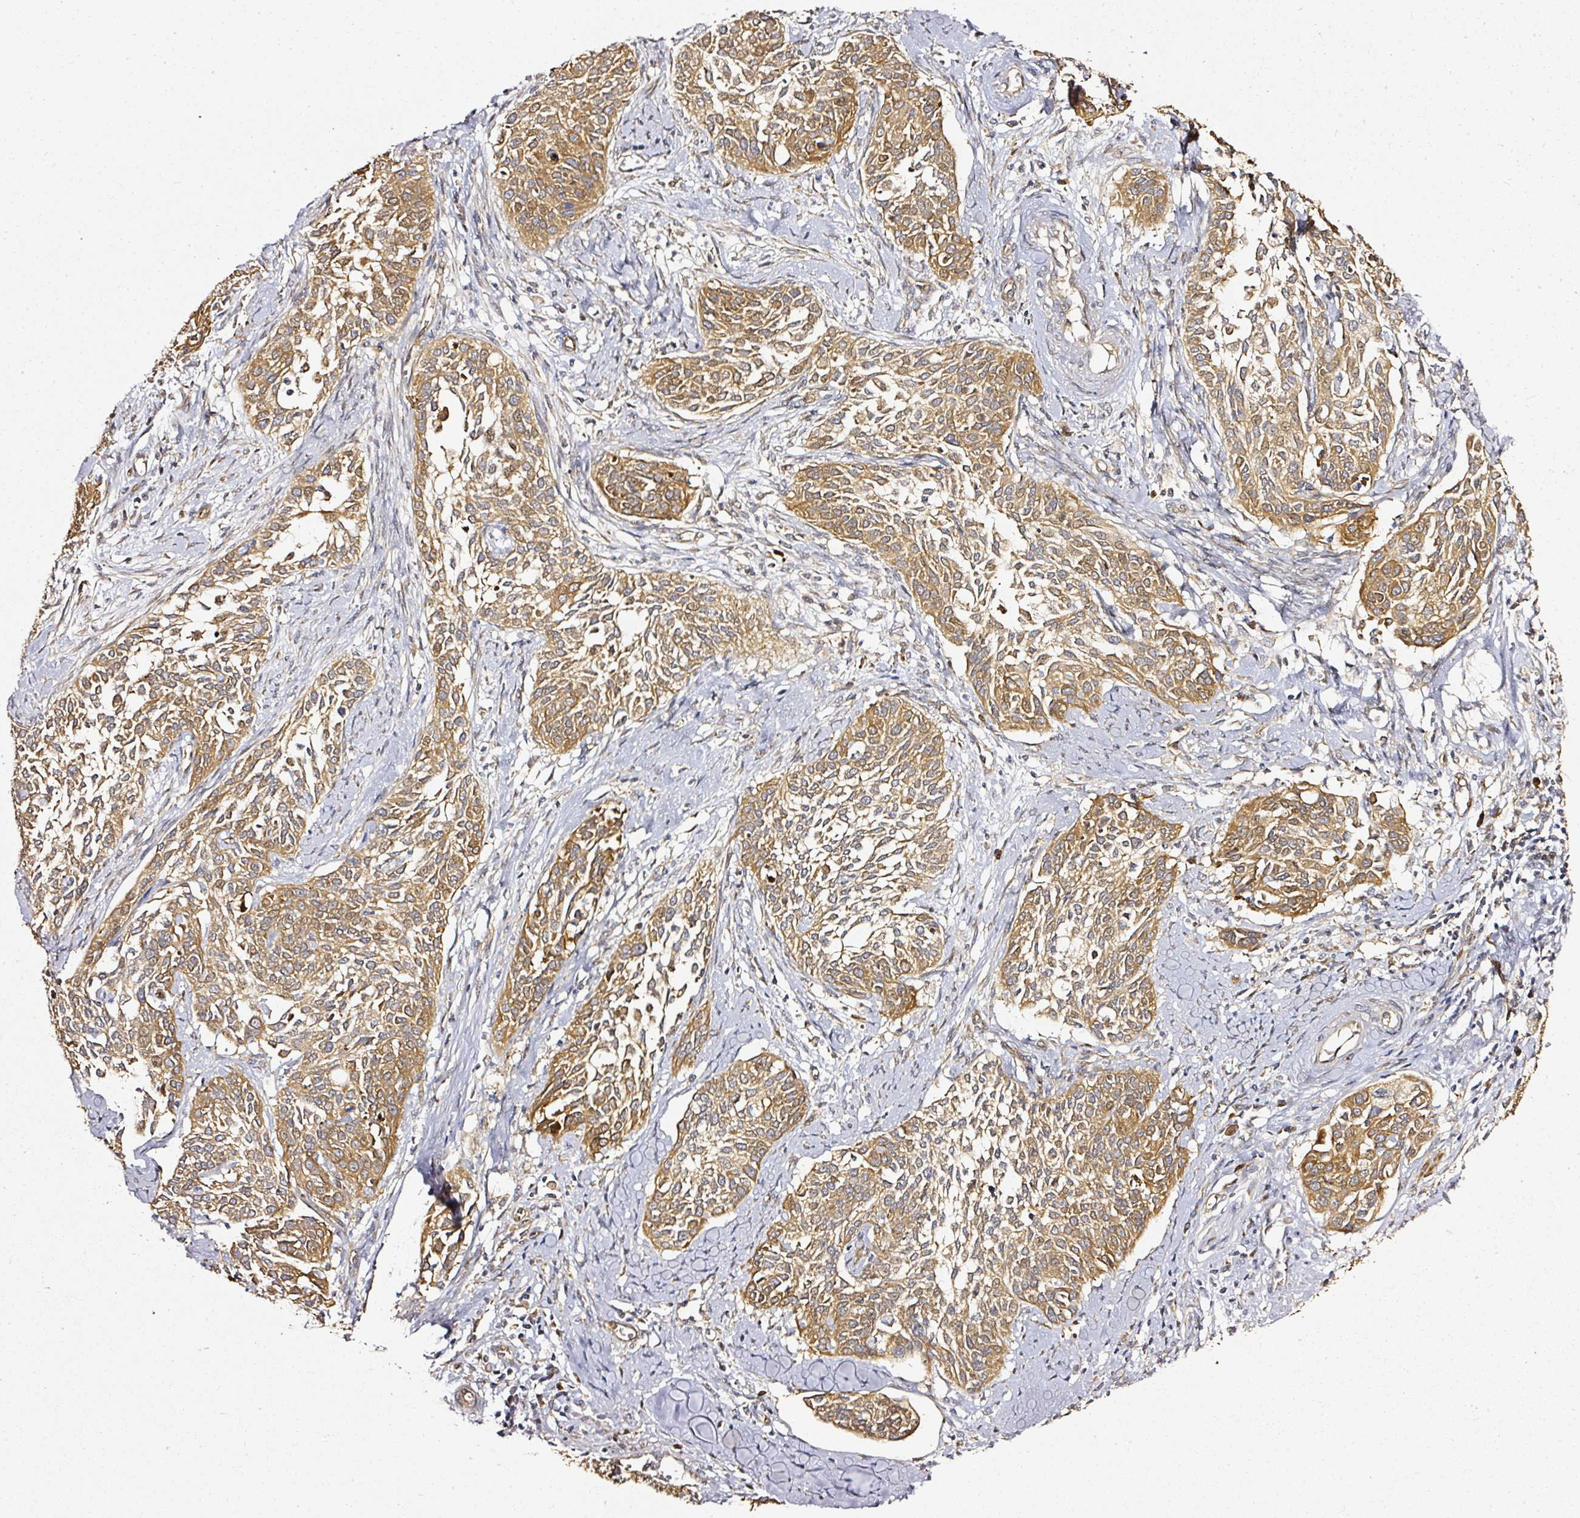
{"staining": {"intensity": "moderate", "quantity": ">75%", "location": "cytoplasmic/membranous"}, "tissue": "cervical cancer", "cell_type": "Tumor cells", "image_type": "cancer", "snomed": [{"axis": "morphology", "description": "Squamous cell carcinoma, NOS"}, {"axis": "topography", "description": "Cervix"}], "caption": "Protein expression by immunohistochemistry demonstrates moderate cytoplasmic/membranous expression in about >75% of tumor cells in cervical squamous cell carcinoma. The staining is performed using DAB (3,3'-diaminobenzidine) brown chromogen to label protein expression. The nuclei are counter-stained blue using hematoxylin.", "gene": "MIF4GD", "patient": {"sex": "female", "age": 44}}